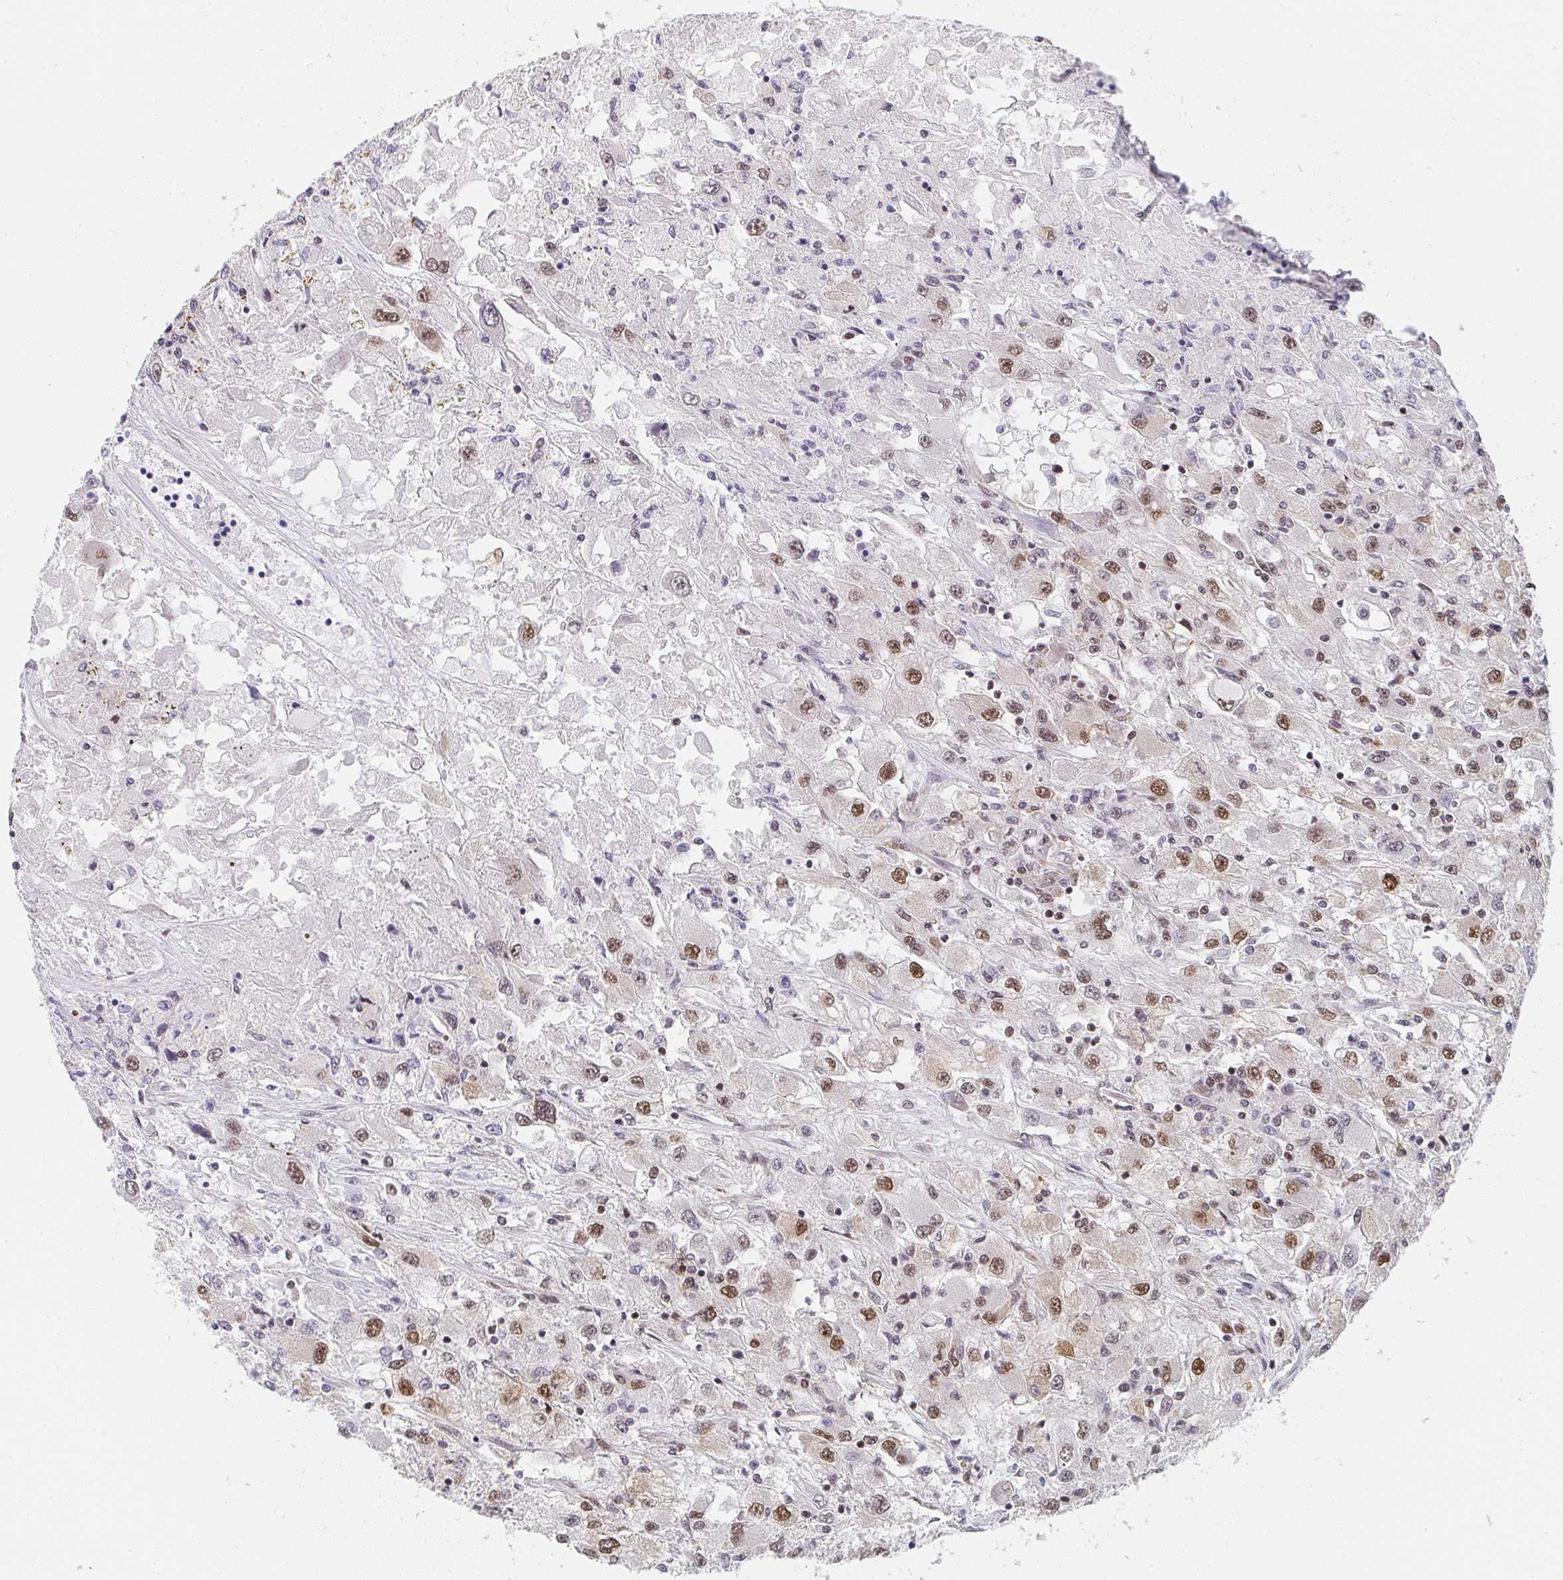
{"staining": {"intensity": "moderate", "quantity": ">75%", "location": "nuclear"}, "tissue": "renal cancer", "cell_type": "Tumor cells", "image_type": "cancer", "snomed": [{"axis": "morphology", "description": "Adenocarcinoma, NOS"}, {"axis": "topography", "description": "Kidney"}], "caption": "Protein analysis of renal adenocarcinoma tissue shows moderate nuclear staining in about >75% of tumor cells.", "gene": "SYNCRIP", "patient": {"sex": "female", "age": 67}}